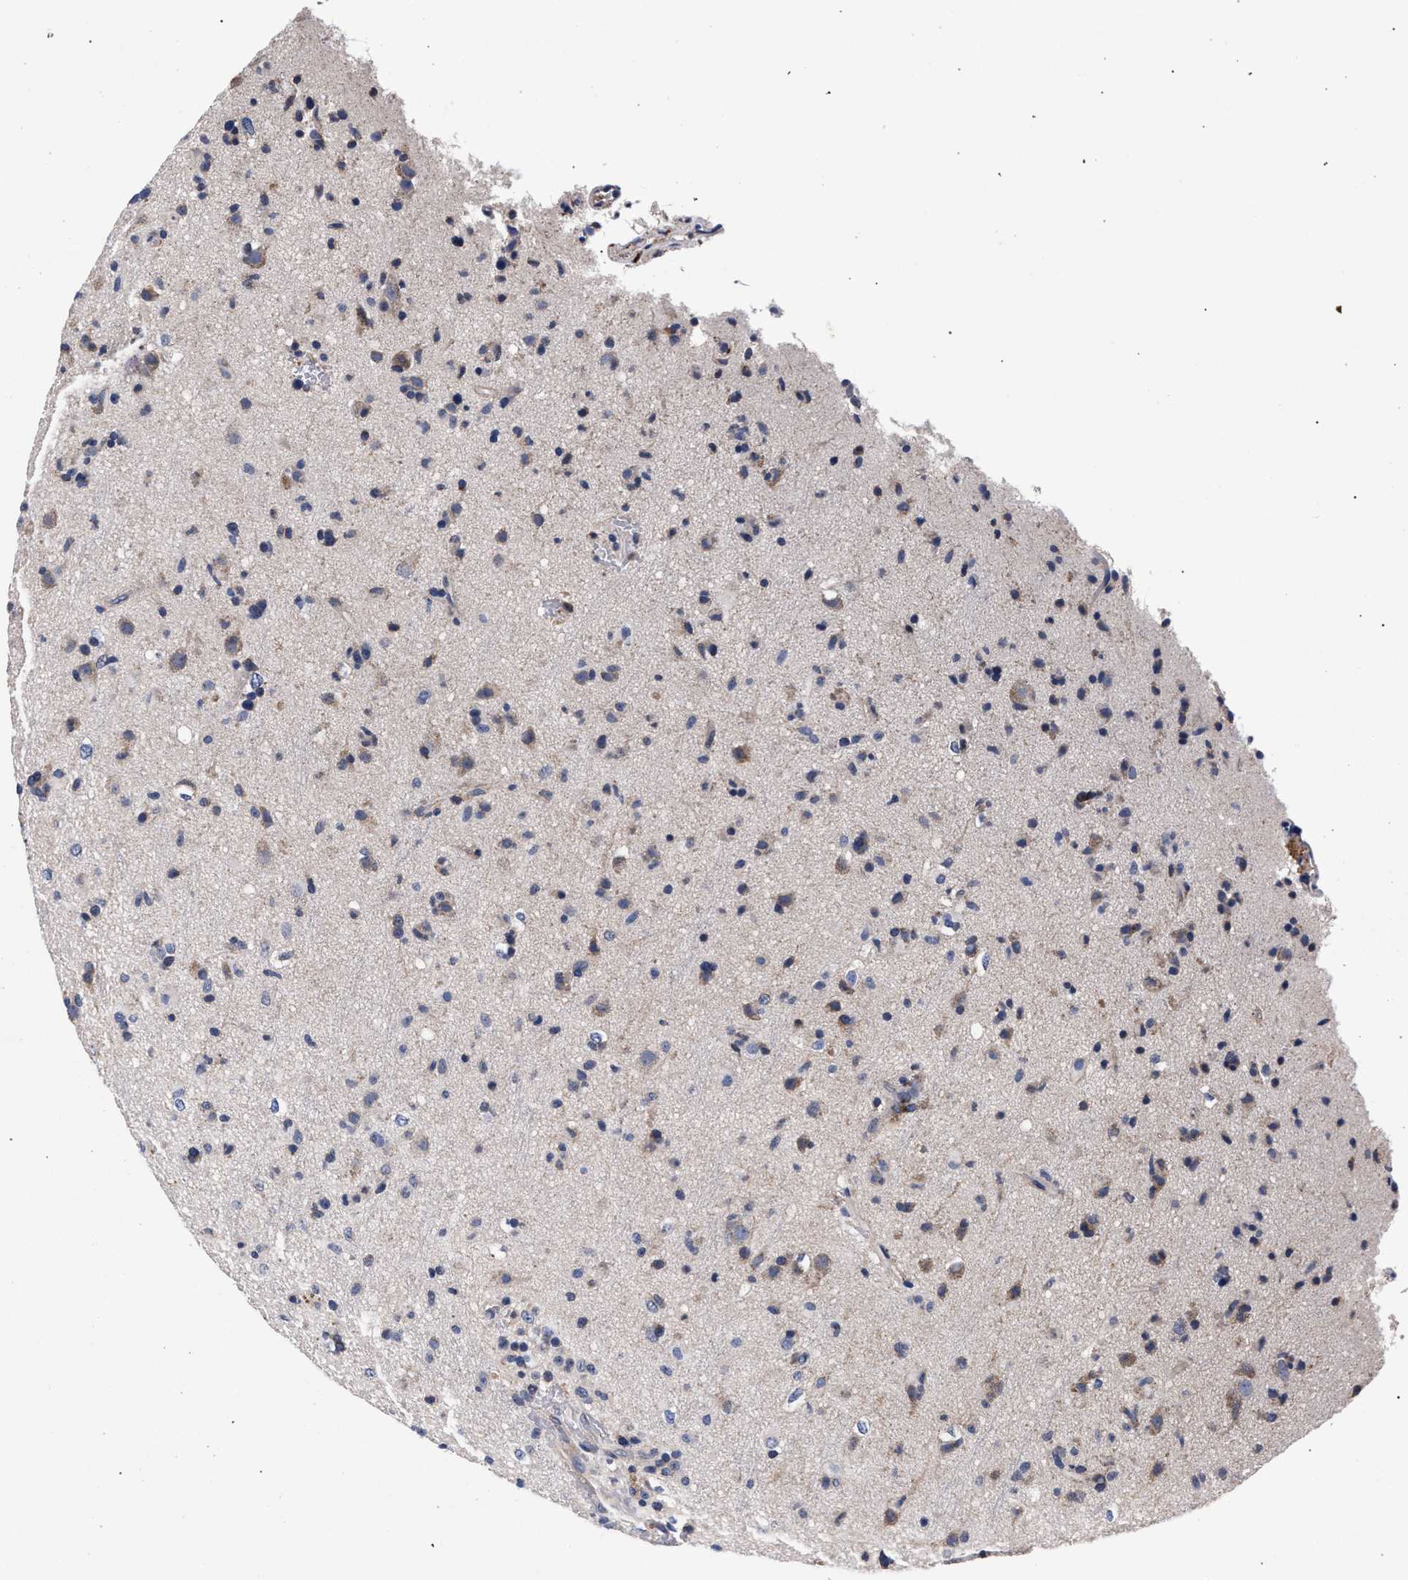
{"staining": {"intensity": "weak", "quantity": "<25%", "location": "cytoplasmic/membranous"}, "tissue": "glioma", "cell_type": "Tumor cells", "image_type": "cancer", "snomed": [{"axis": "morphology", "description": "Glioma, malignant, Low grade"}, {"axis": "topography", "description": "Brain"}], "caption": "The IHC image has no significant positivity in tumor cells of malignant low-grade glioma tissue. (DAB immunohistochemistry (IHC), high magnification).", "gene": "ACOX1", "patient": {"sex": "male", "age": 65}}